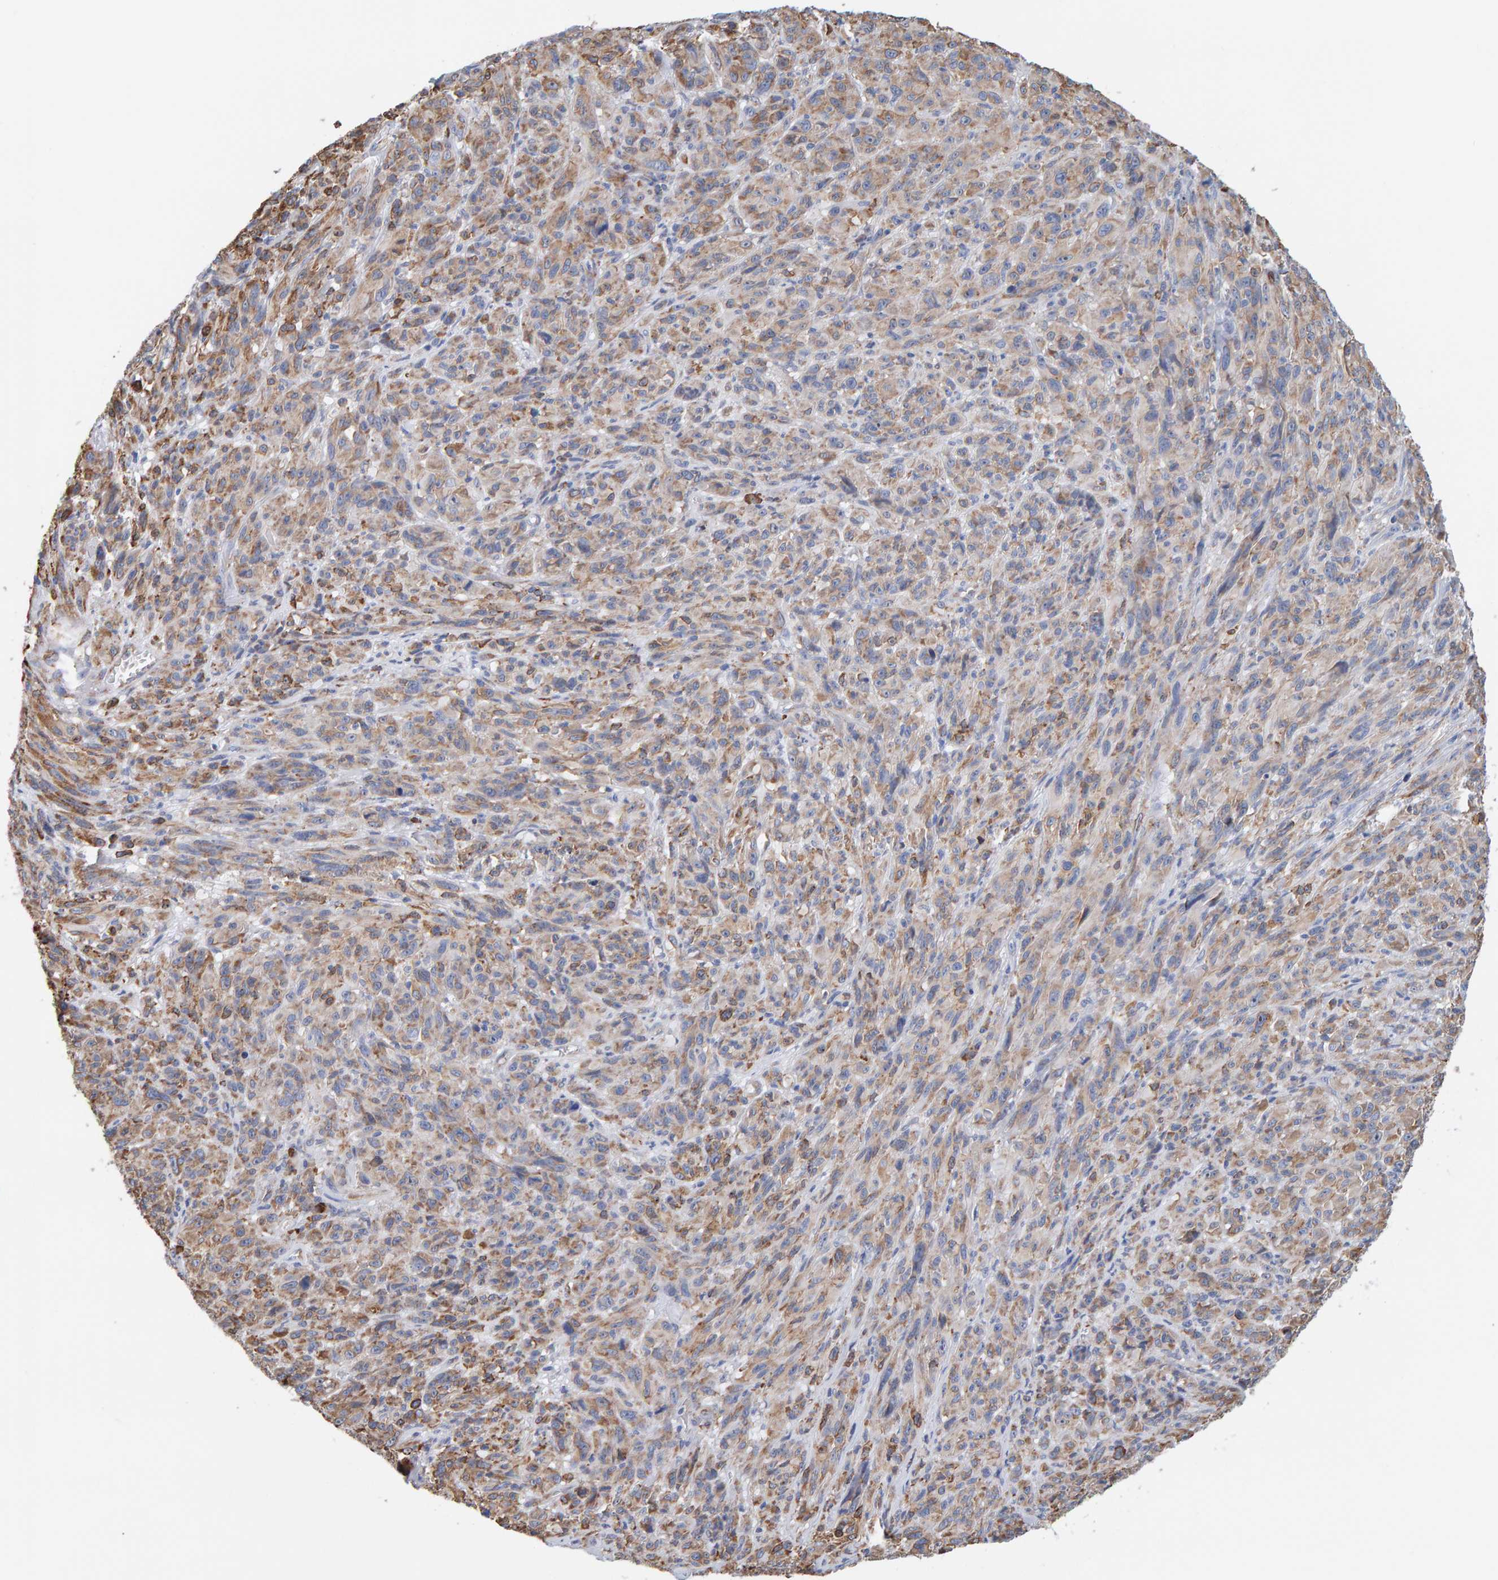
{"staining": {"intensity": "moderate", "quantity": ">75%", "location": "cytoplasmic/membranous"}, "tissue": "melanoma", "cell_type": "Tumor cells", "image_type": "cancer", "snomed": [{"axis": "morphology", "description": "Malignant melanoma, NOS"}, {"axis": "topography", "description": "Skin of head"}], "caption": "Immunohistochemical staining of human melanoma shows moderate cytoplasmic/membranous protein positivity in about >75% of tumor cells. The staining was performed using DAB (3,3'-diaminobenzidine) to visualize the protein expression in brown, while the nuclei were stained in blue with hematoxylin (Magnification: 20x).", "gene": "SGPL1", "patient": {"sex": "male", "age": 96}}